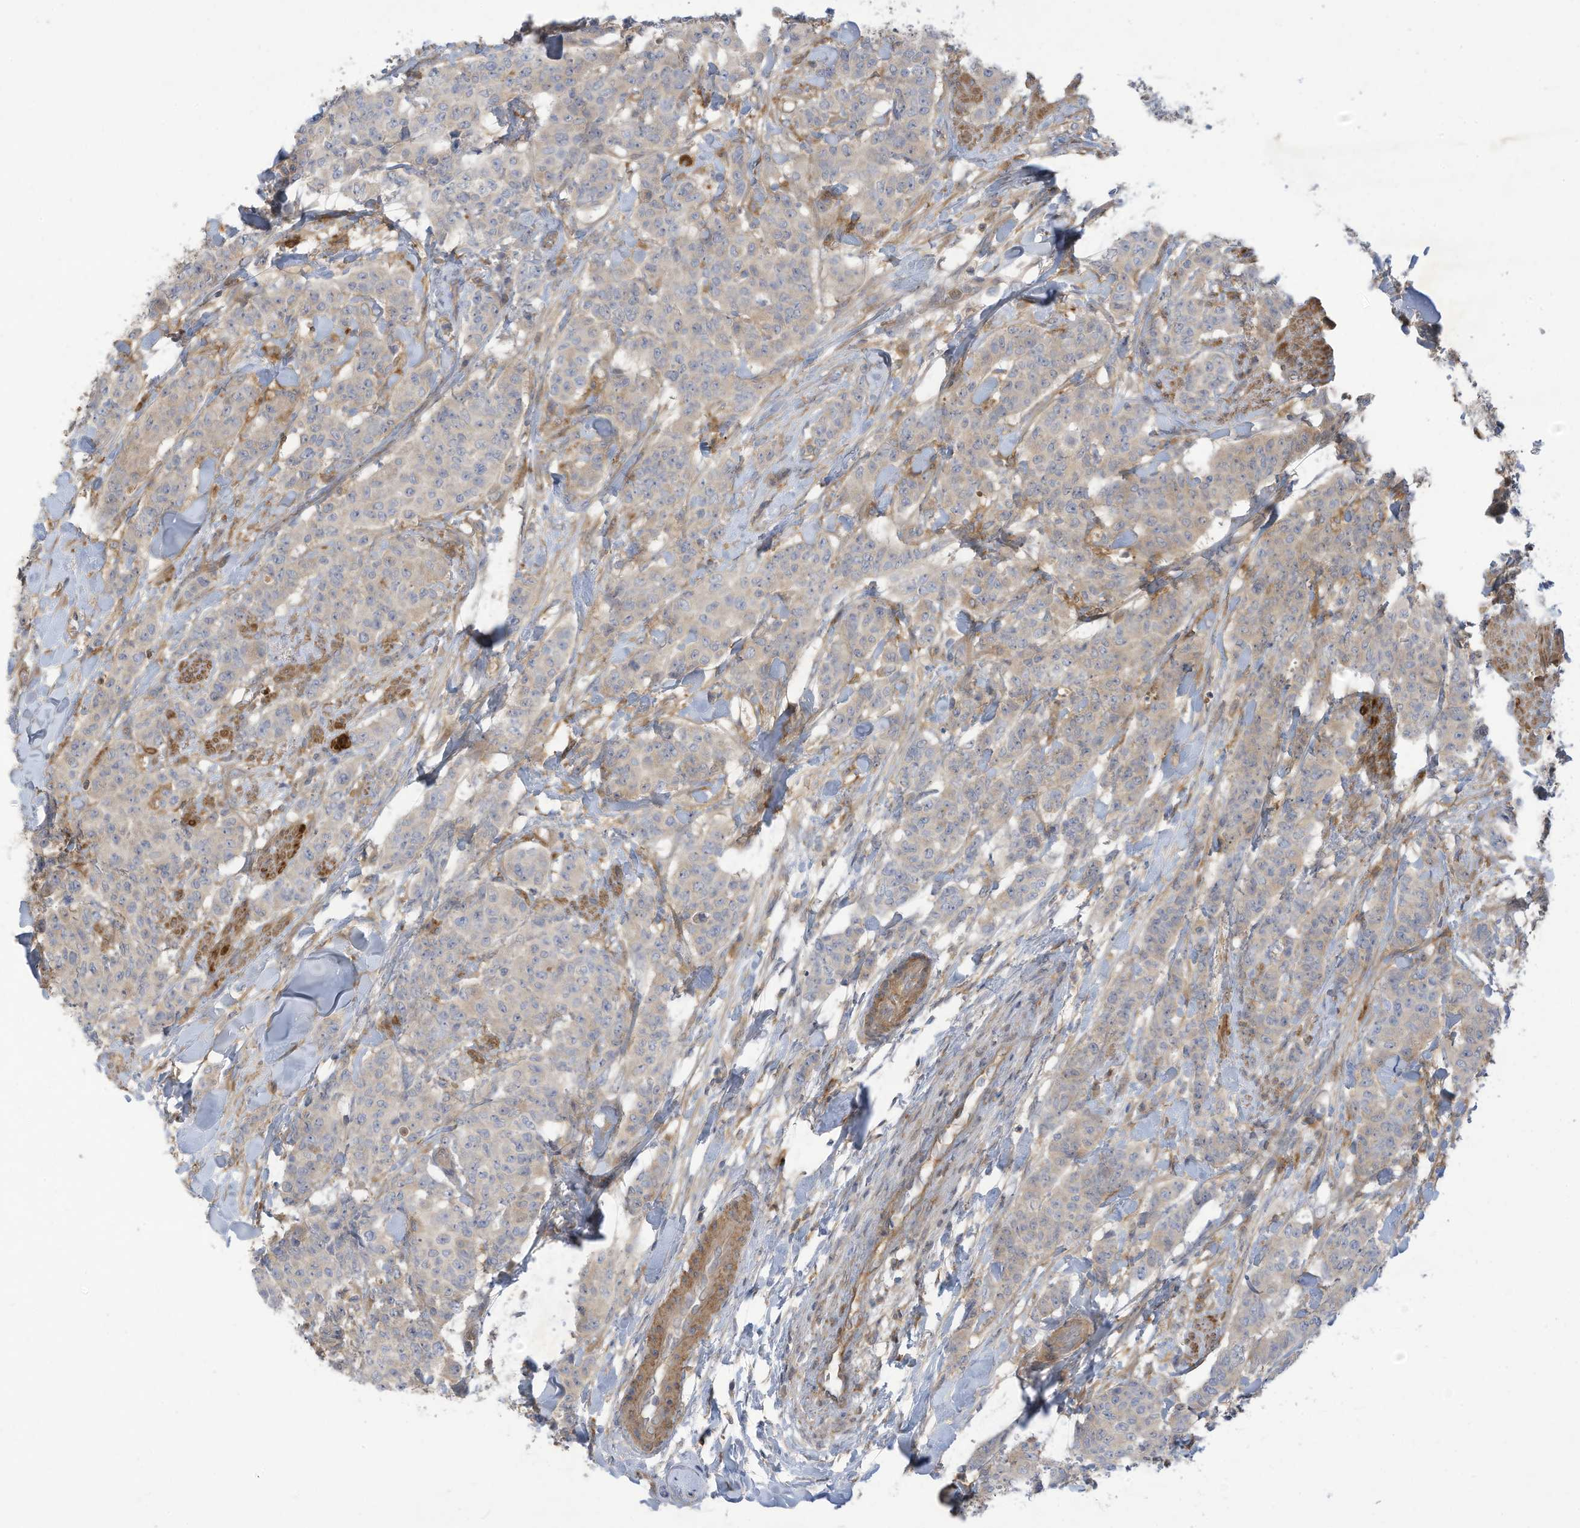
{"staining": {"intensity": "weak", "quantity": "25%-75%", "location": "cytoplasmic/membranous"}, "tissue": "breast cancer", "cell_type": "Tumor cells", "image_type": "cancer", "snomed": [{"axis": "morphology", "description": "Duct carcinoma"}, {"axis": "topography", "description": "Breast"}], "caption": "The photomicrograph demonstrates staining of breast invasive ductal carcinoma, revealing weak cytoplasmic/membranous protein staining (brown color) within tumor cells. The protein is shown in brown color, while the nuclei are stained blue.", "gene": "ADI1", "patient": {"sex": "female", "age": 40}}